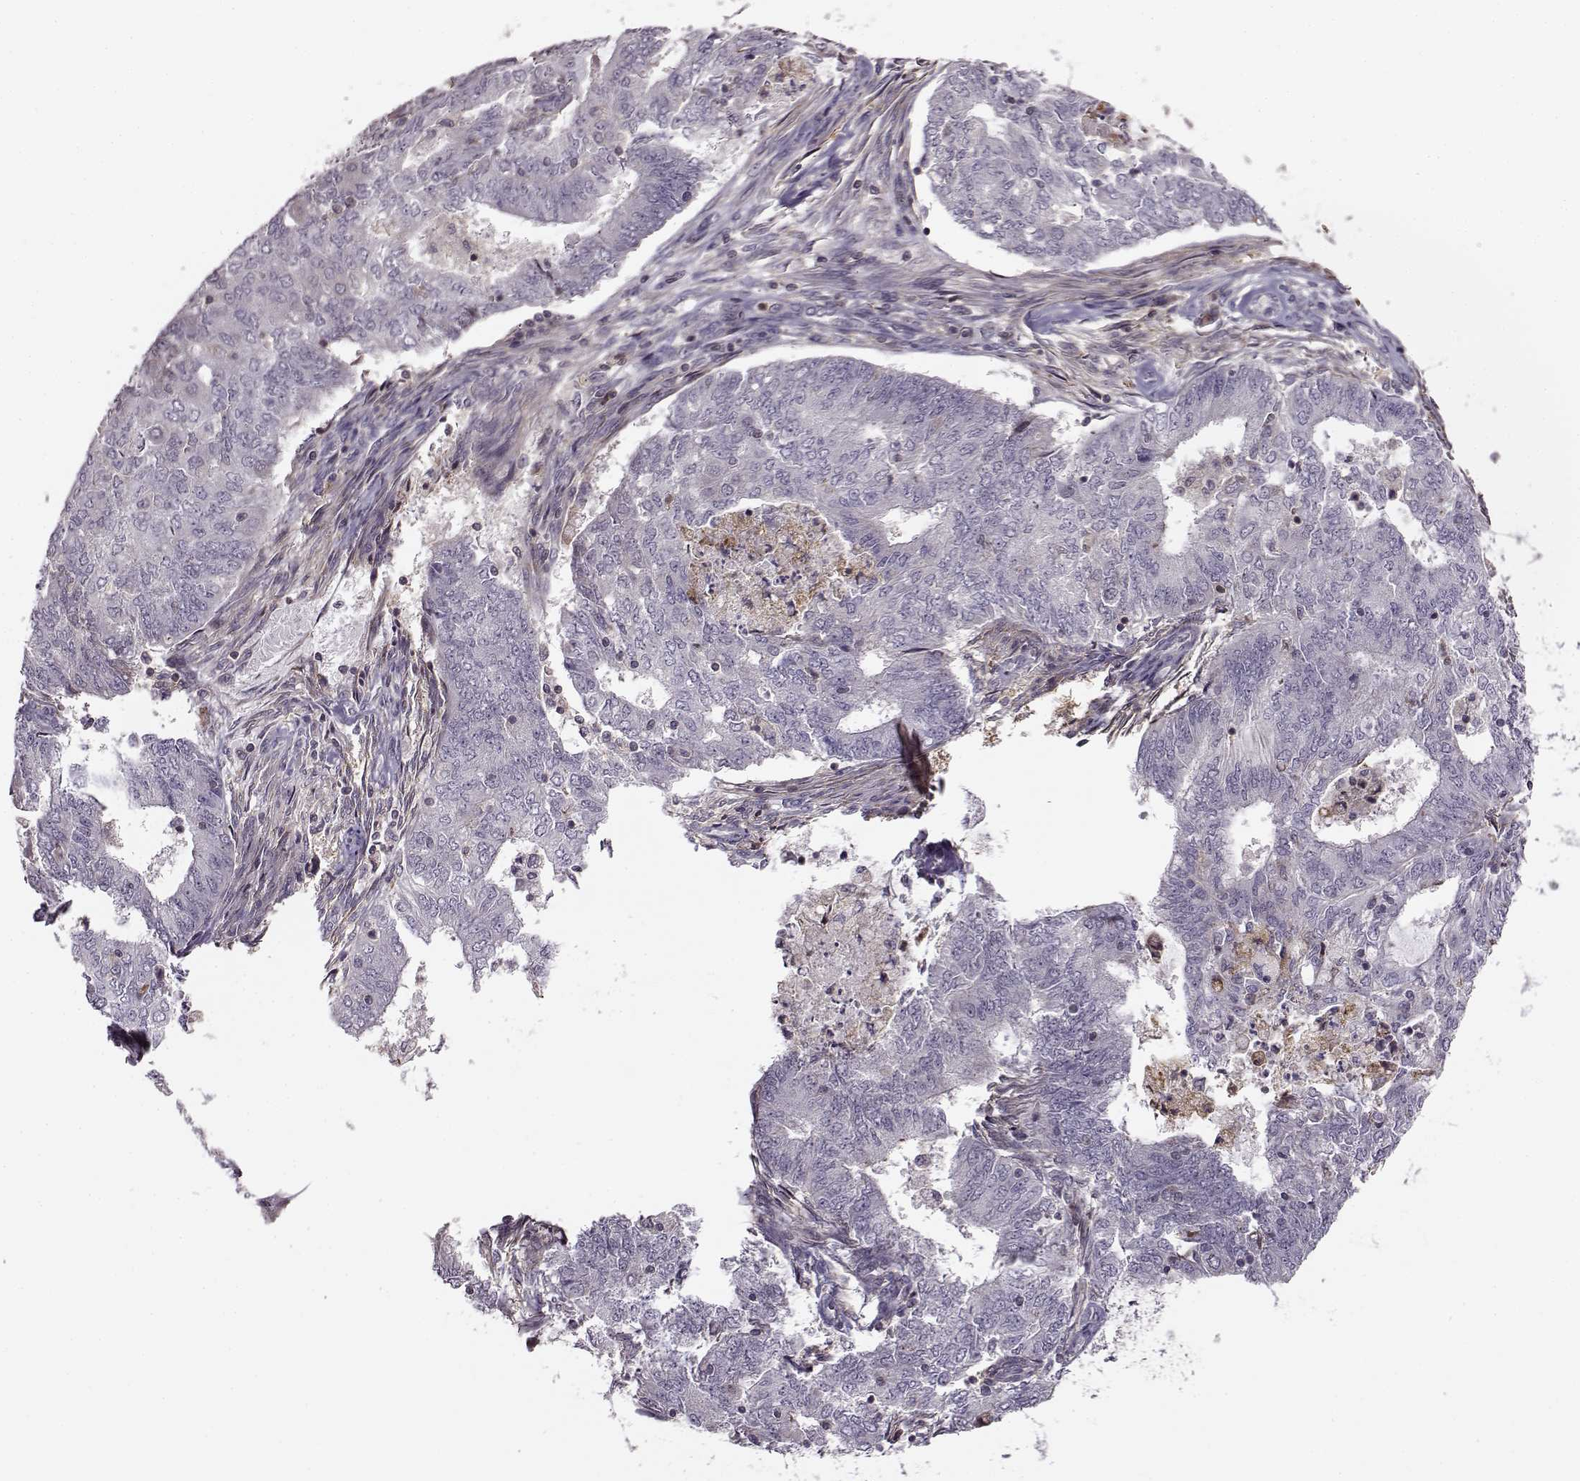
{"staining": {"intensity": "negative", "quantity": "none", "location": "none"}, "tissue": "endometrial cancer", "cell_type": "Tumor cells", "image_type": "cancer", "snomed": [{"axis": "morphology", "description": "Adenocarcinoma, NOS"}, {"axis": "topography", "description": "Endometrium"}], "caption": "Endometrial adenocarcinoma stained for a protein using immunohistochemistry (IHC) shows no staining tumor cells.", "gene": "MFSD1", "patient": {"sex": "female", "age": 62}}